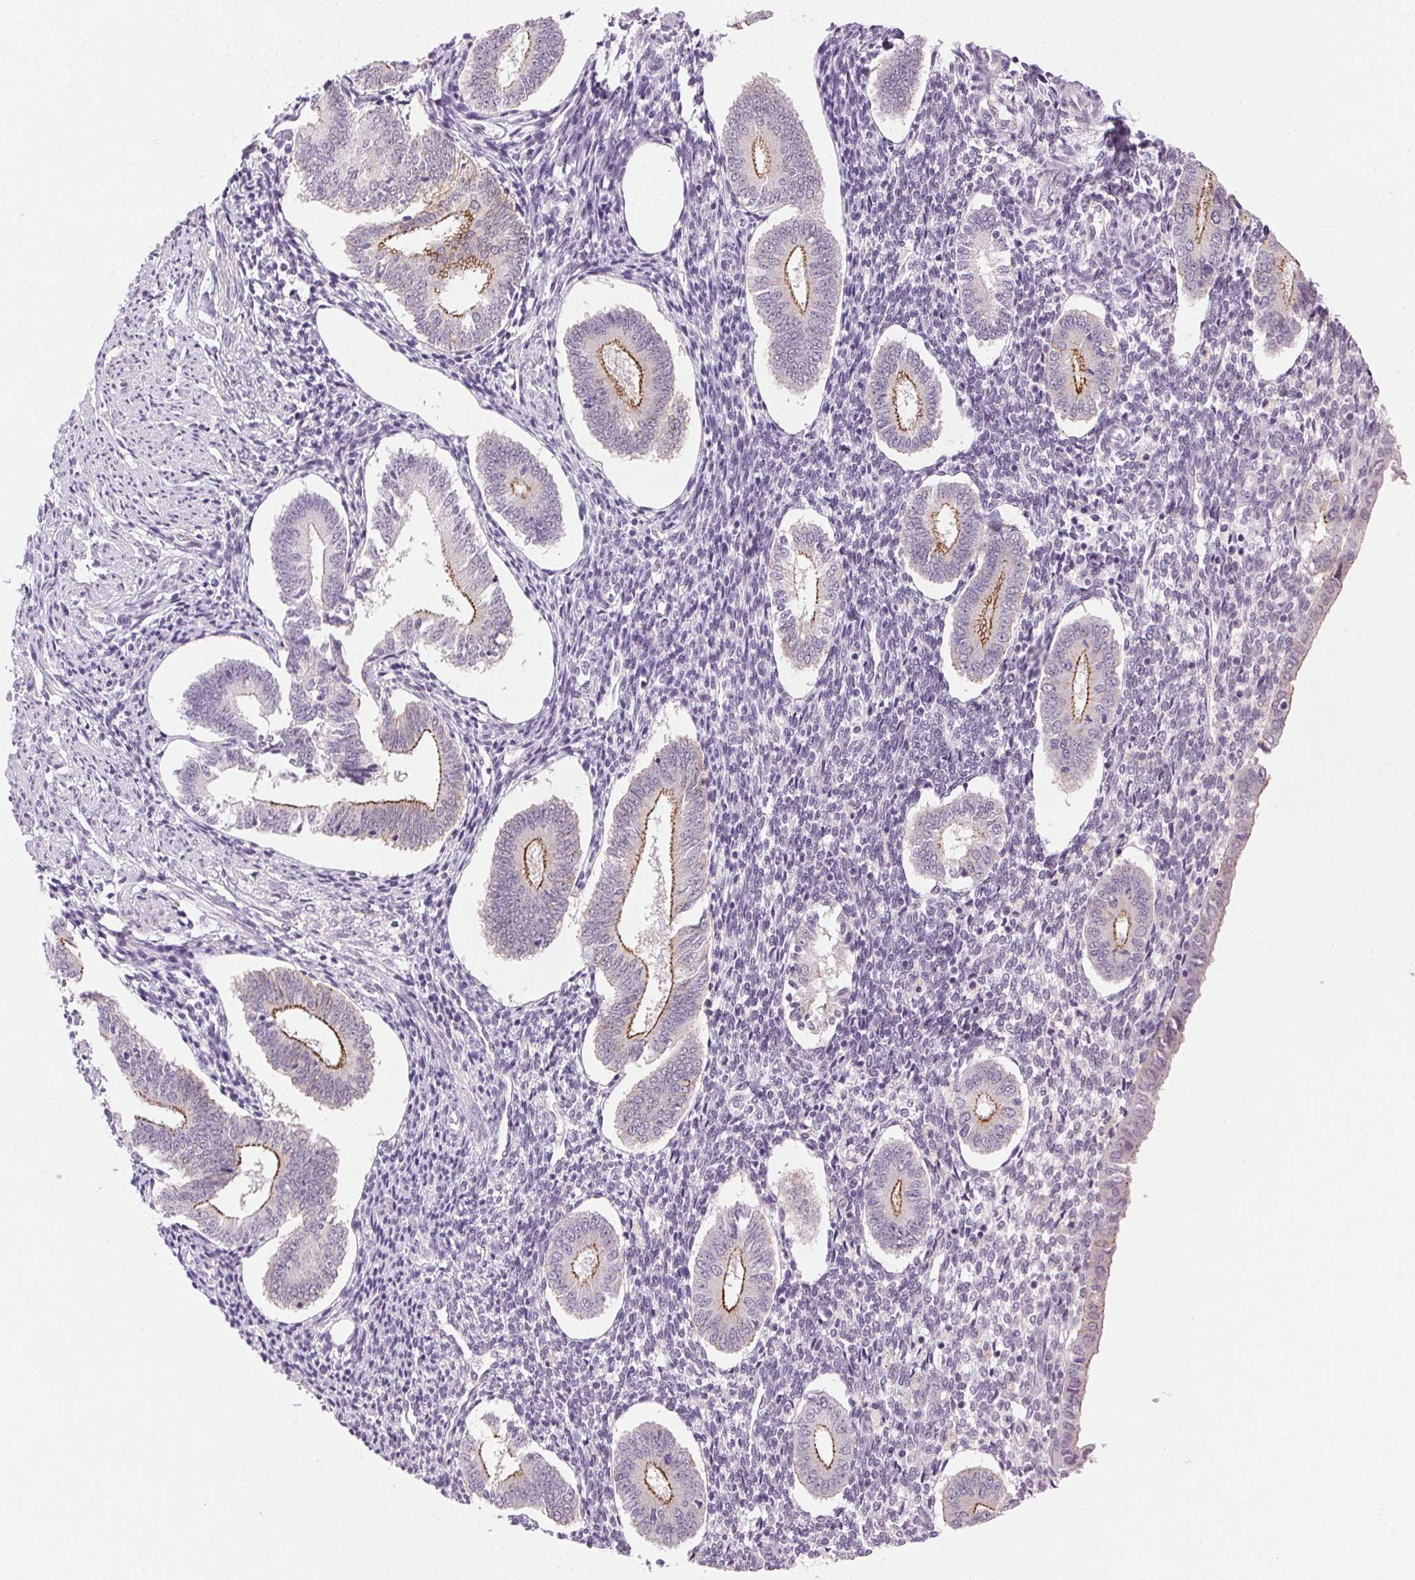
{"staining": {"intensity": "negative", "quantity": "none", "location": "none"}, "tissue": "endometrium", "cell_type": "Cells in endometrial stroma", "image_type": "normal", "snomed": [{"axis": "morphology", "description": "Normal tissue, NOS"}, {"axis": "topography", "description": "Endometrium"}], "caption": "This micrograph is of normal endometrium stained with immunohistochemistry (IHC) to label a protein in brown with the nuclei are counter-stained blue. There is no expression in cells in endometrial stroma. (Stains: DAB immunohistochemistry with hematoxylin counter stain, Microscopy: brightfield microscopy at high magnification).", "gene": "CLDN10", "patient": {"sex": "female", "age": 40}}